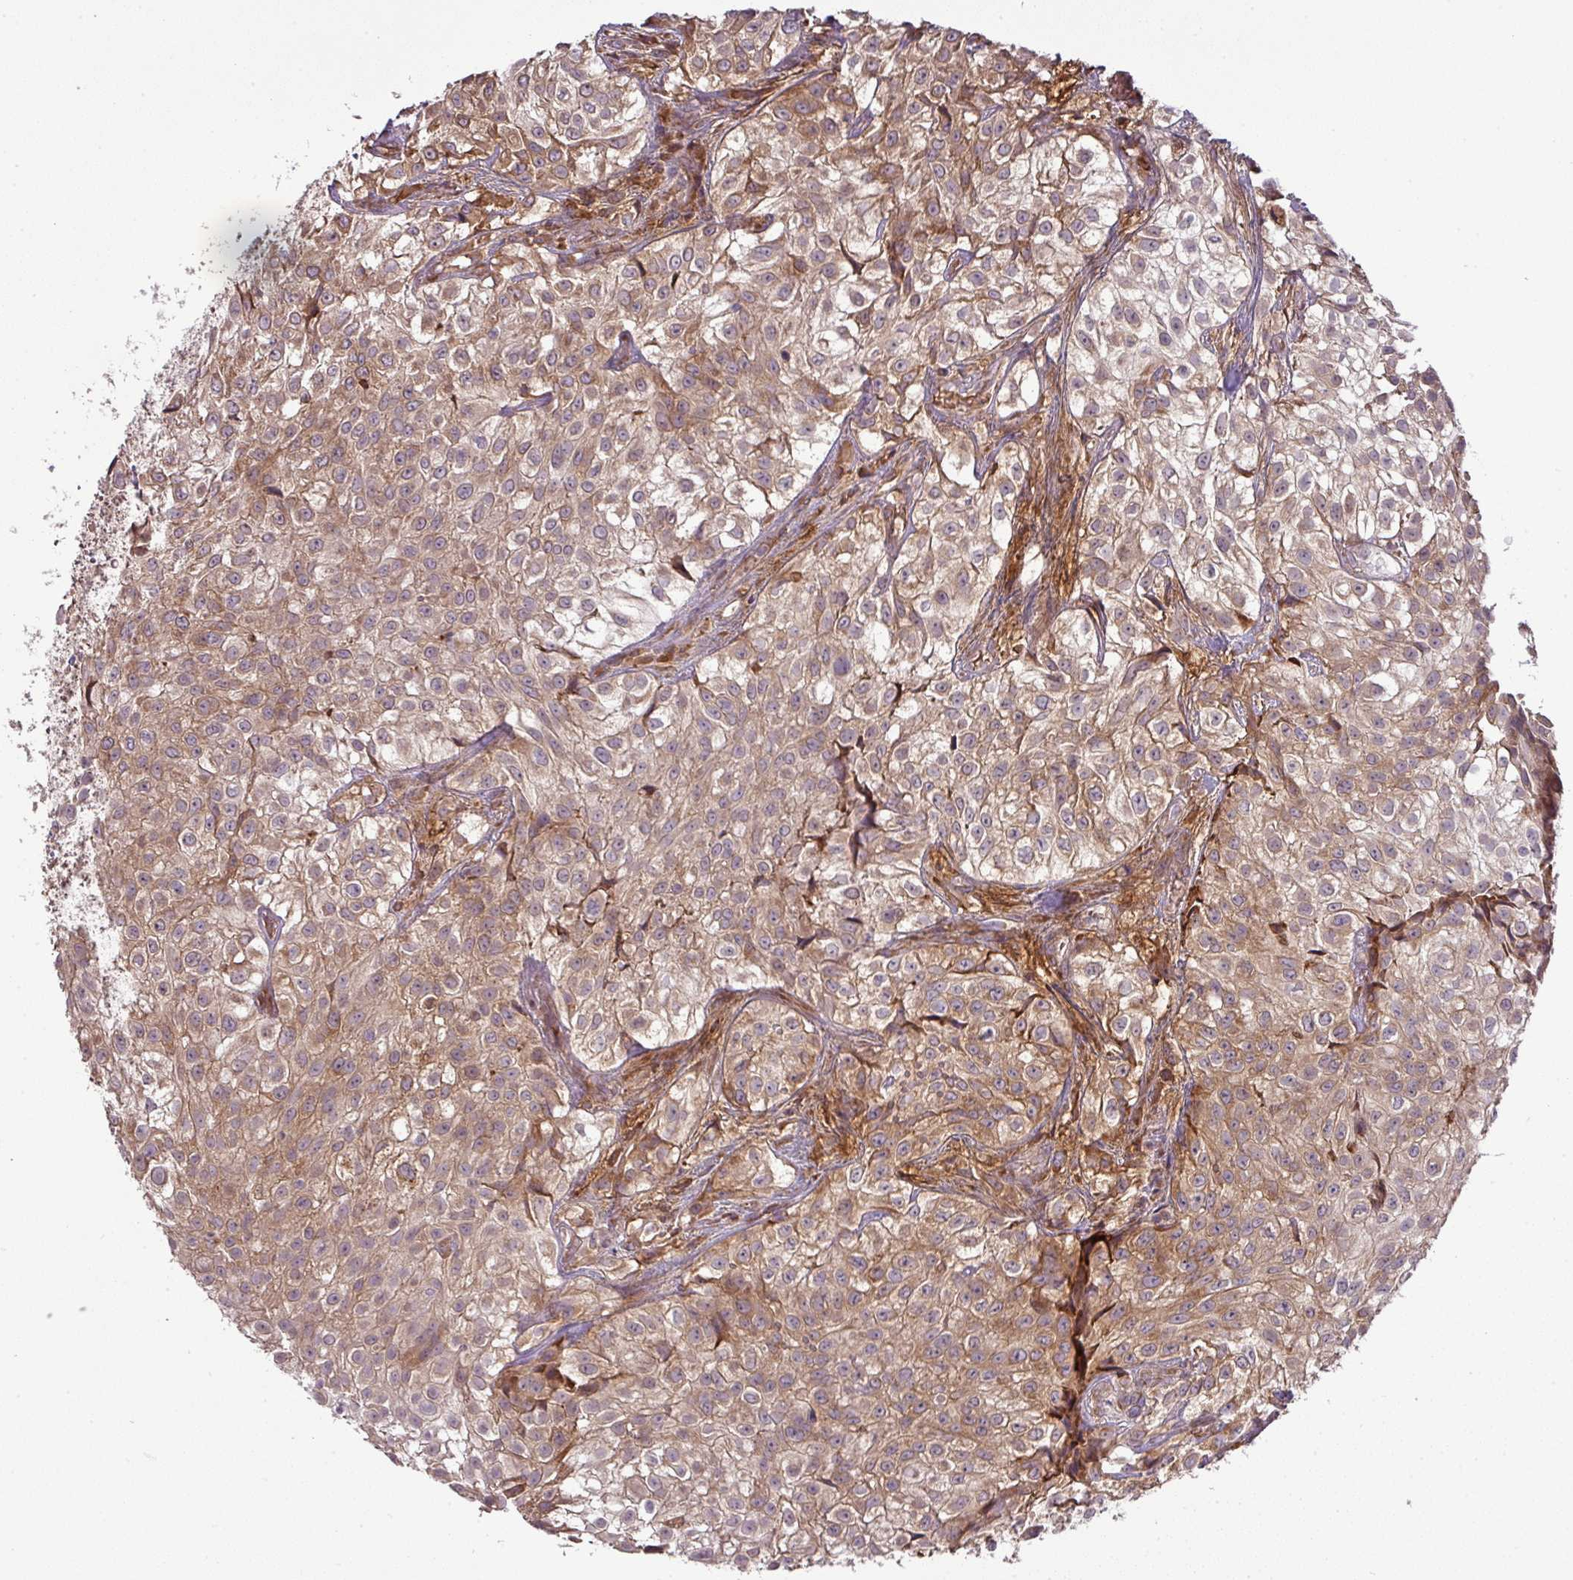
{"staining": {"intensity": "moderate", "quantity": ">75%", "location": "cytoplasmic/membranous"}, "tissue": "urothelial cancer", "cell_type": "Tumor cells", "image_type": "cancer", "snomed": [{"axis": "morphology", "description": "Urothelial carcinoma, High grade"}, {"axis": "topography", "description": "Urinary bladder"}], "caption": "This is a histology image of IHC staining of urothelial cancer, which shows moderate expression in the cytoplasmic/membranous of tumor cells.", "gene": "GALP", "patient": {"sex": "male", "age": 56}}